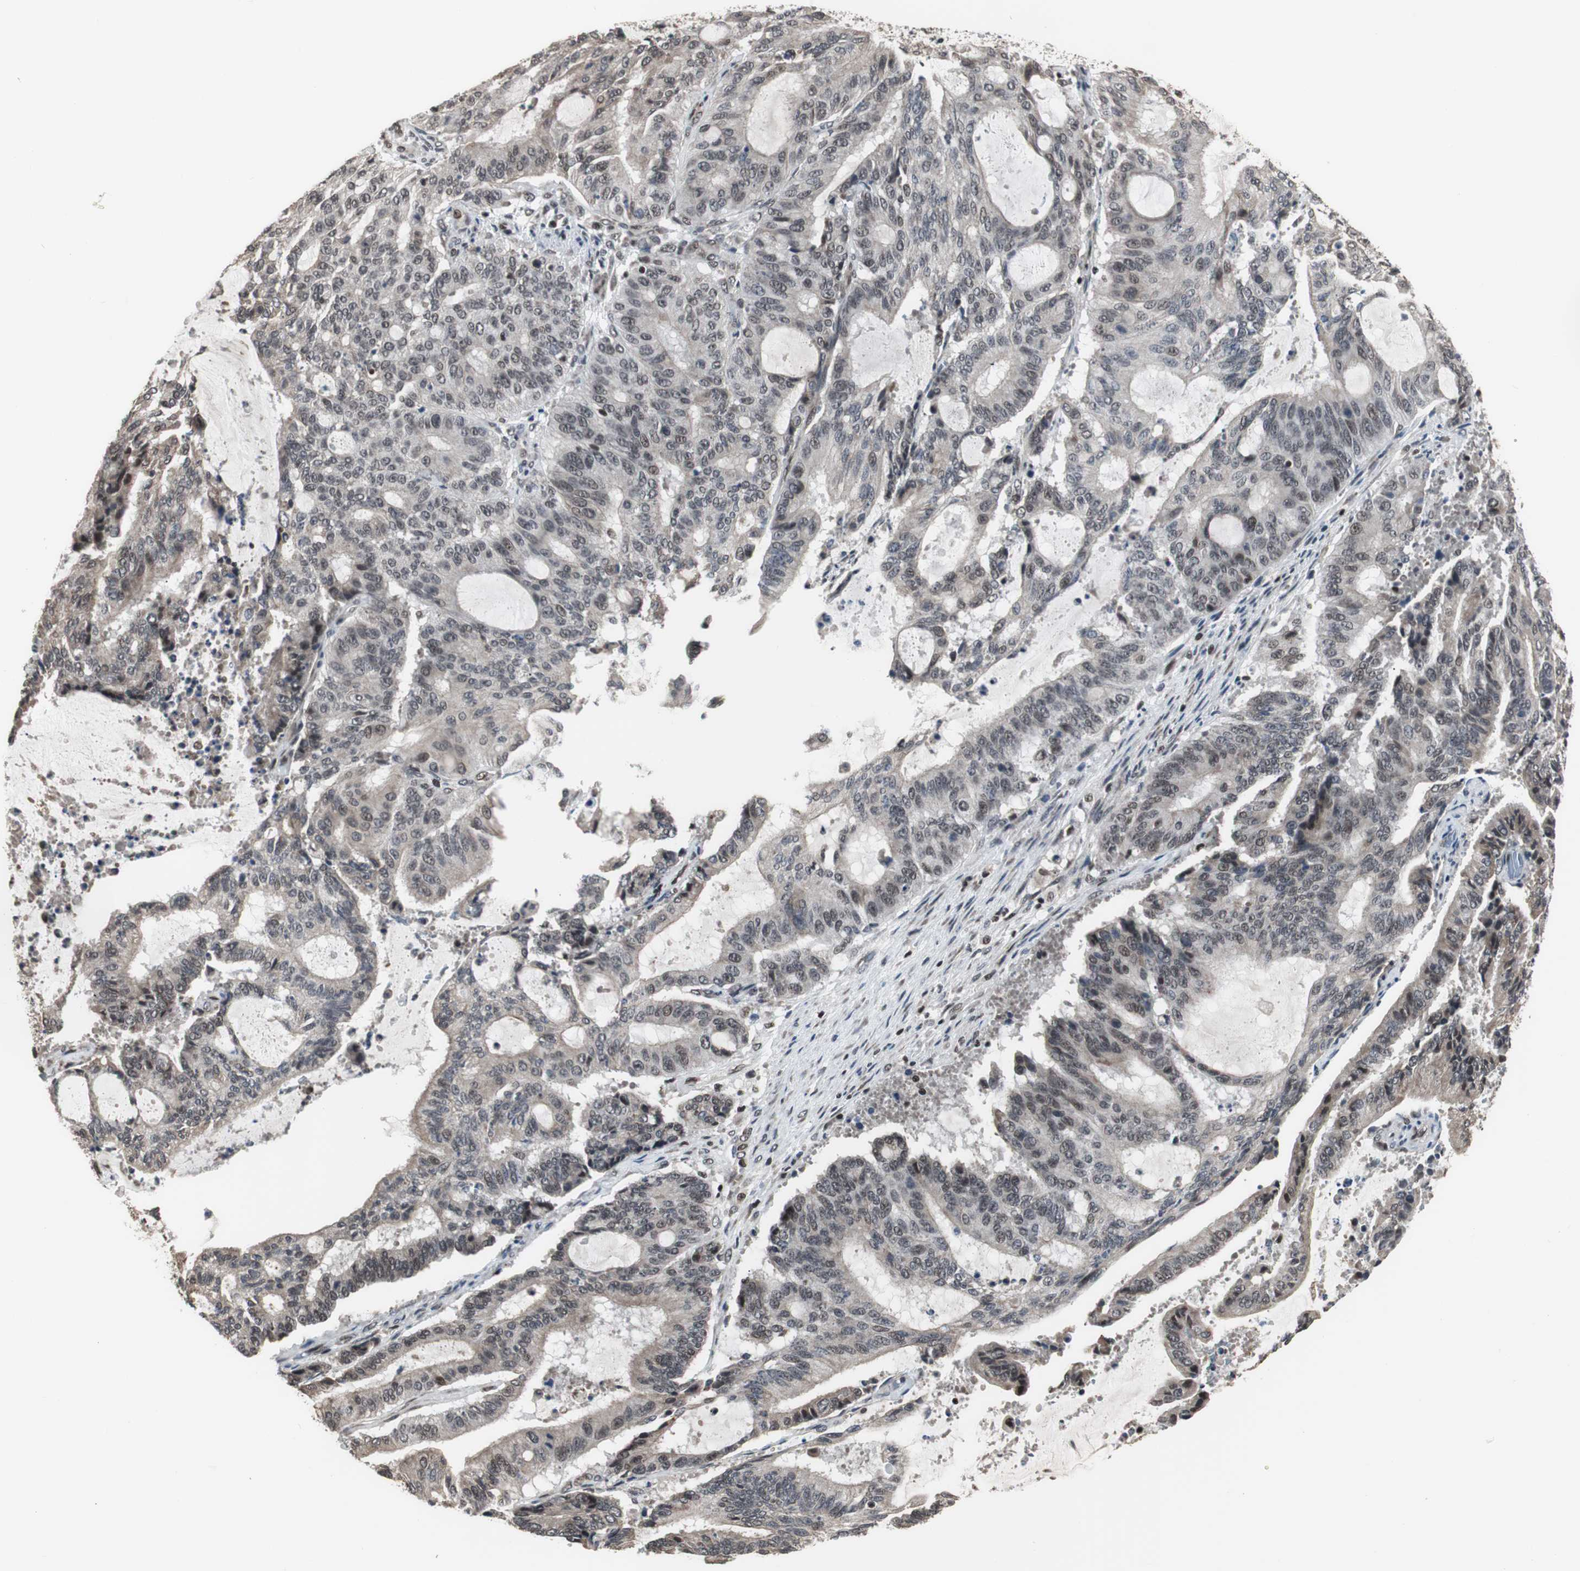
{"staining": {"intensity": "weak", "quantity": ">75%", "location": "nuclear"}, "tissue": "liver cancer", "cell_type": "Tumor cells", "image_type": "cancer", "snomed": [{"axis": "morphology", "description": "Cholangiocarcinoma"}, {"axis": "topography", "description": "Liver"}], "caption": "Cholangiocarcinoma (liver) stained for a protein reveals weak nuclear positivity in tumor cells.", "gene": "TERF2IP", "patient": {"sex": "female", "age": 73}}